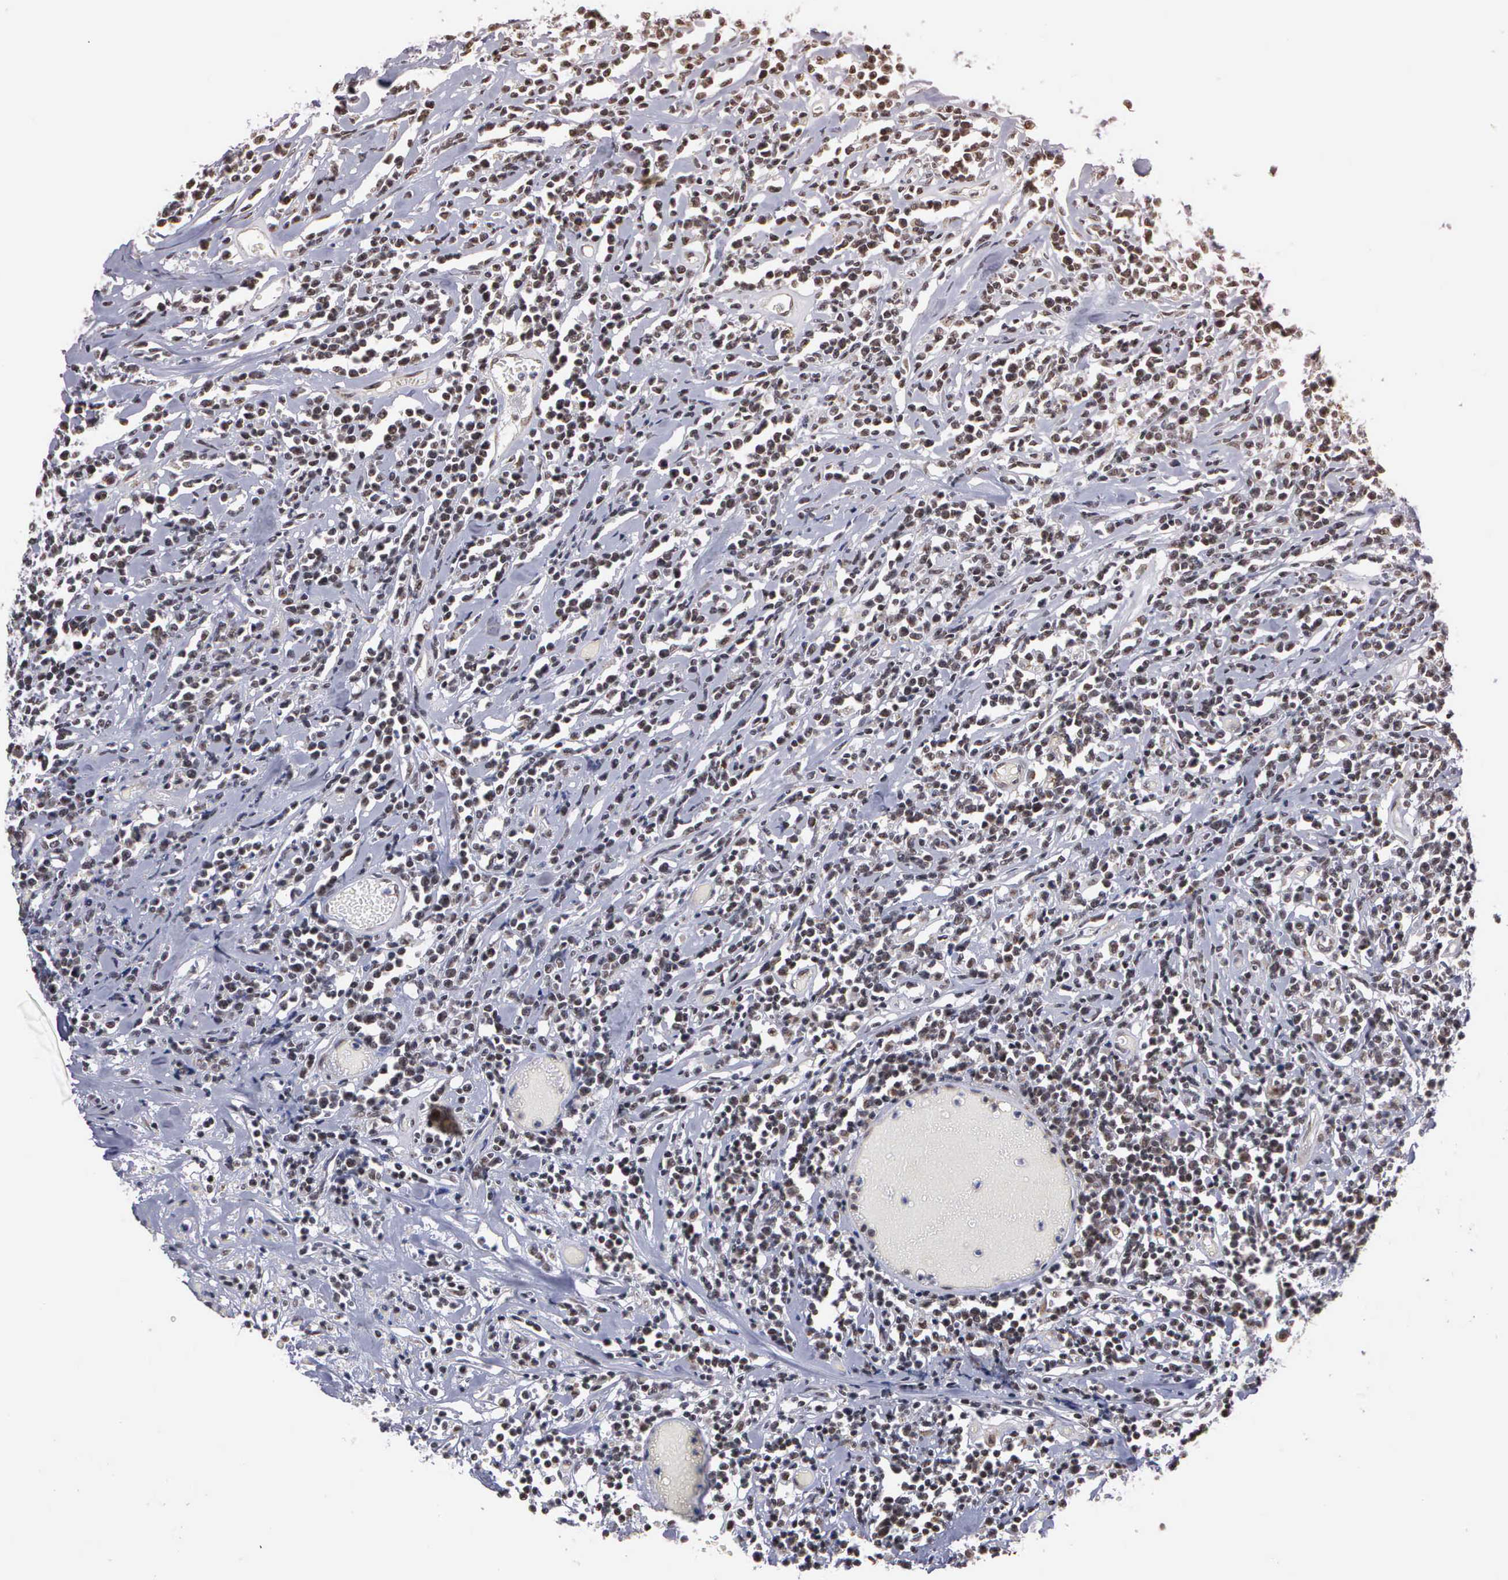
{"staining": {"intensity": "moderate", "quantity": ">75%", "location": "nuclear"}, "tissue": "lymphoma", "cell_type": "Tumor cells", "image_type": "cancer", "snomed": [{"axis": "morphology", "description": "Malignant lymphoma, non-Hodgkin's type, High grade"}, {"axis": "topography", "description": "Colon"}], "caption": "This is a micrograph of immunohistochemistry (IHC) staining of lymphoma, which shows moderate positivity in the nuclear of tumor cells.", "gene": "GTF2A1", "patient": {"sex": "male", "age": 82}}